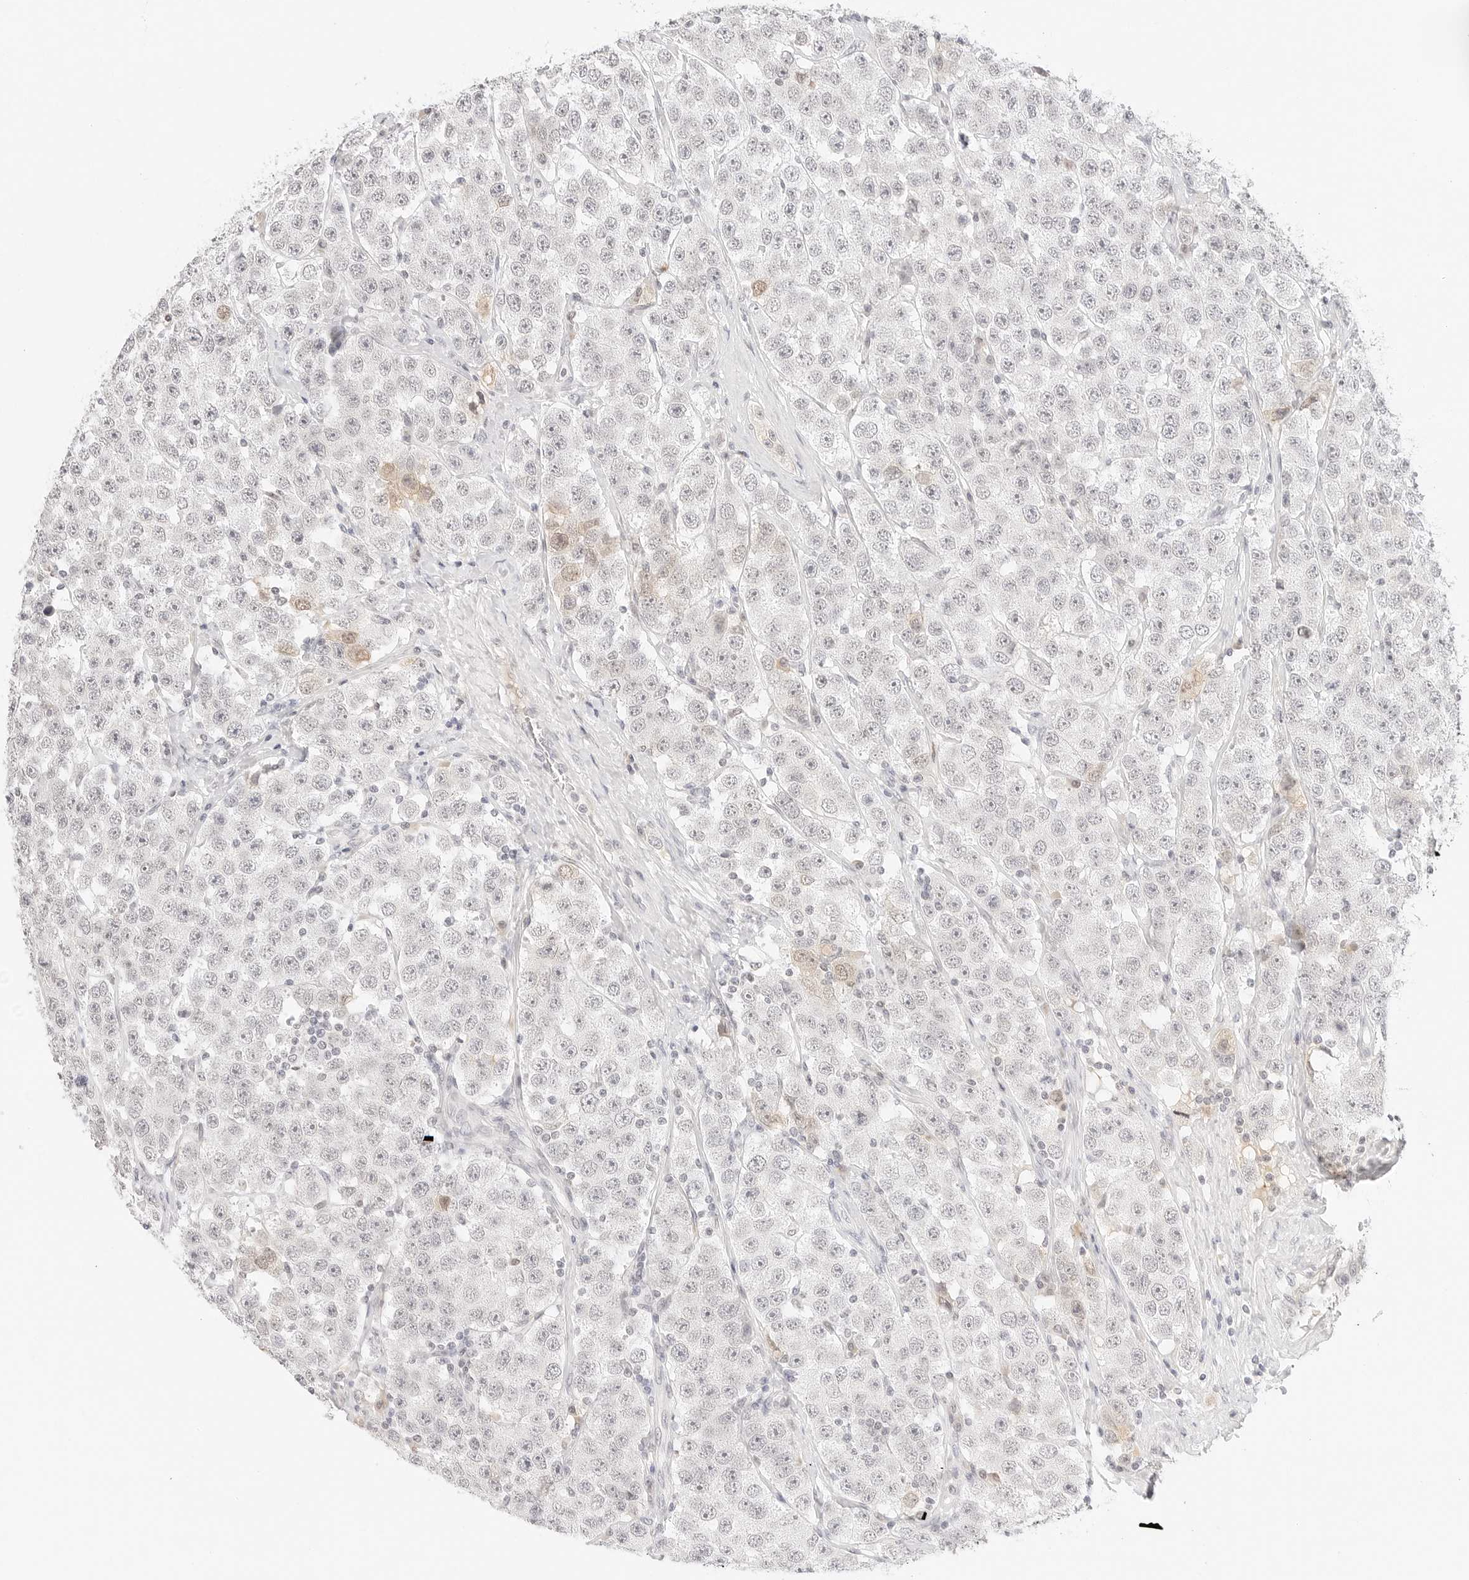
{"staining": {"intensity": "weak", "quantity": "<25%", "location": "cytoplasmic/membranous,nuclear"}, "tissue": "testis cancer", "cell_type": "Tumor cells", "image_type": "cancer", "snomed": [{"axis": "morphology", "description": "Seminoma, NOS"}, {"axis": "topography", "description": "Testis"}], "caption": "Tumor cells show no significant protein staining in seminoma (testis).", "gene": "XKR4", "patient": {"sex": "male", "age": 28}}